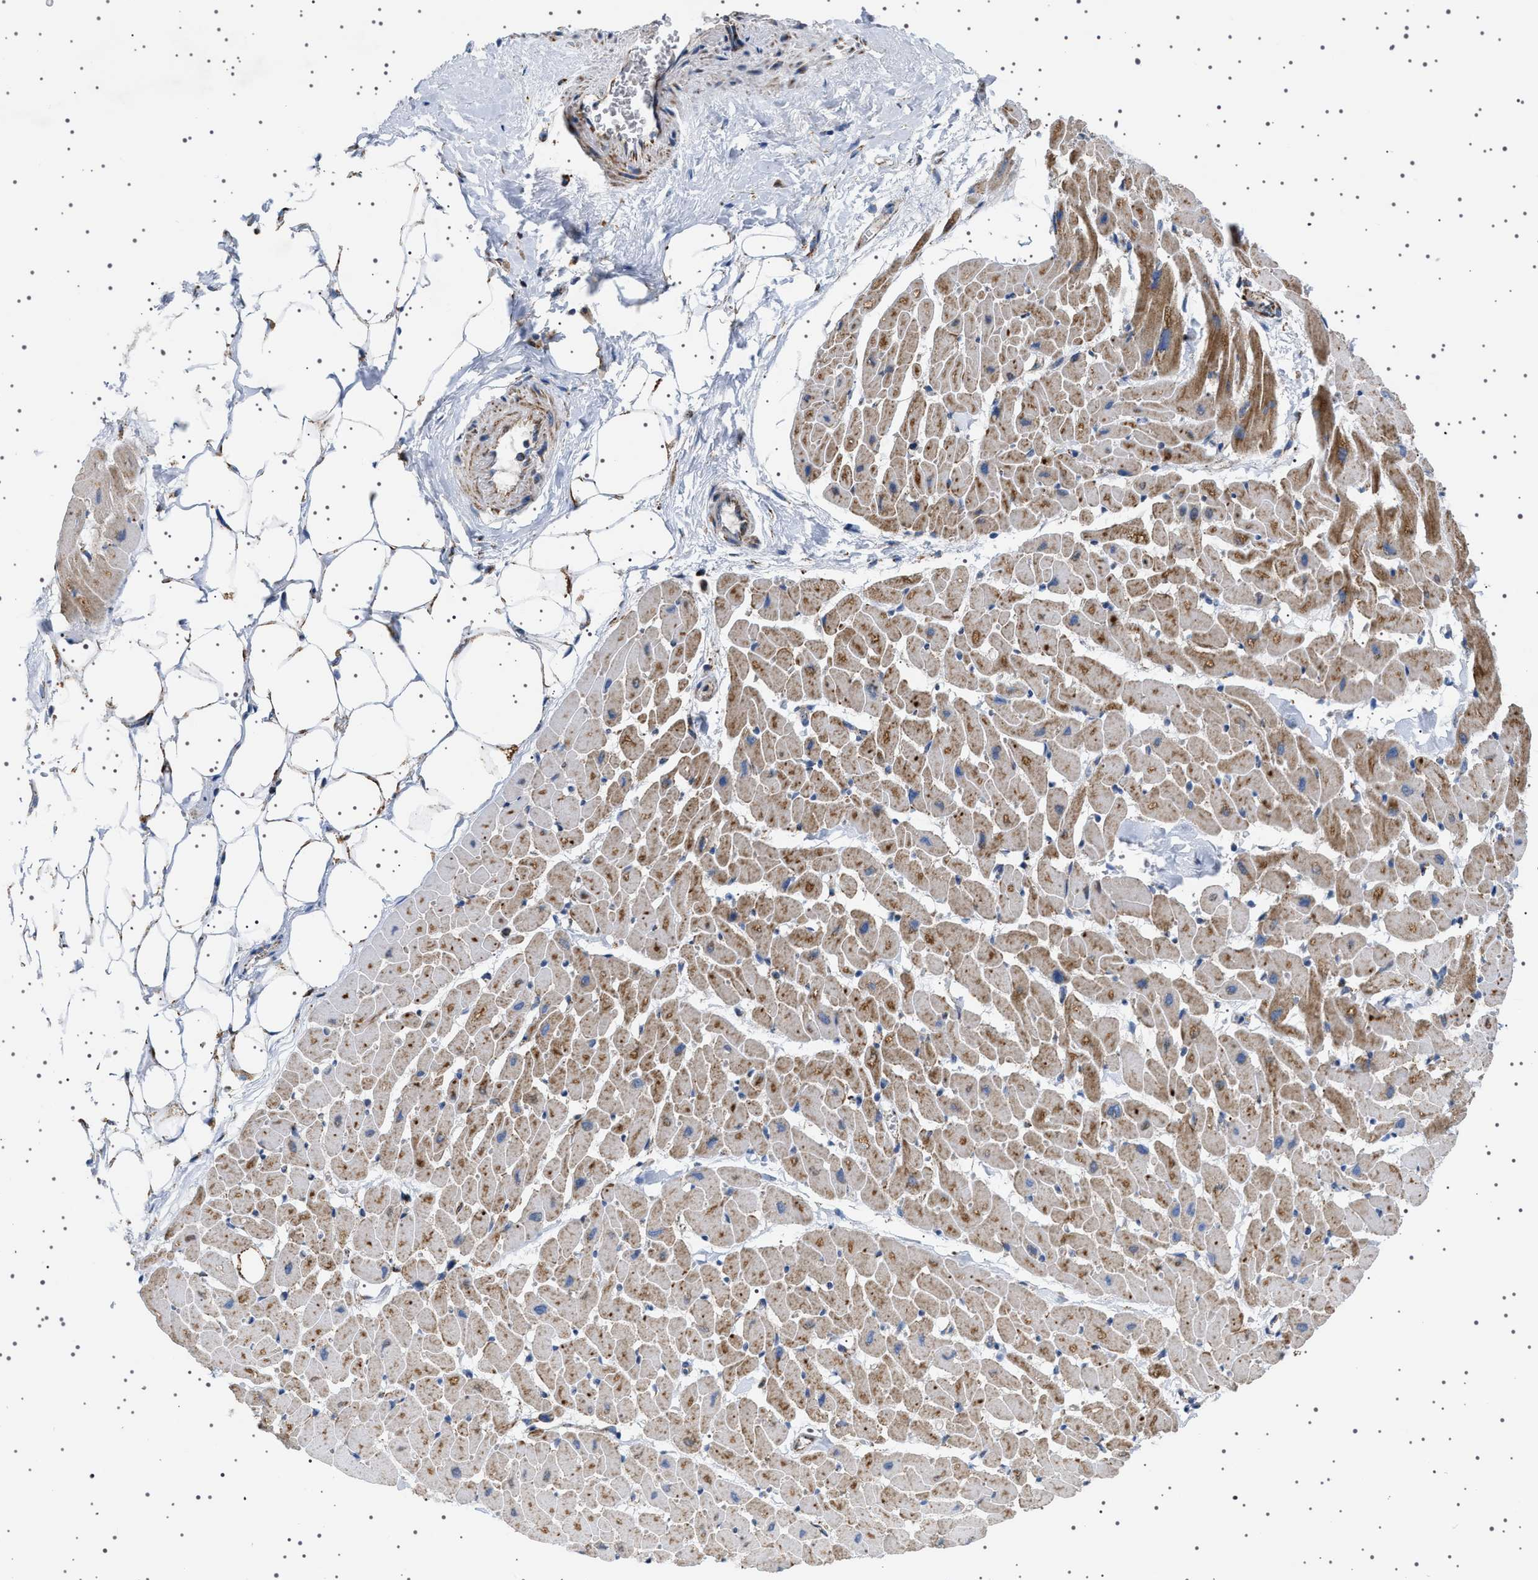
{"staining": {"intensity": "moderate", "quantity": ">75%", "location": "cytoplasmic/membranous"}, "tissue": "heart muscle", "cell_type": "Cardiomyocytes", "image_type": "normal", "snomed": [{"axis": "morphology", "description": "Normal tissue, NOS"}, {"axis": "topography", "description": "Heart"}], "caption": "Protein staining of normal heart muscle displays moderate cytoplasmic/membranous staining in approximately >75% of cardiomyocytes.", "gene": "UBXN8", "patient": {"sex": "female", "age": 19}}